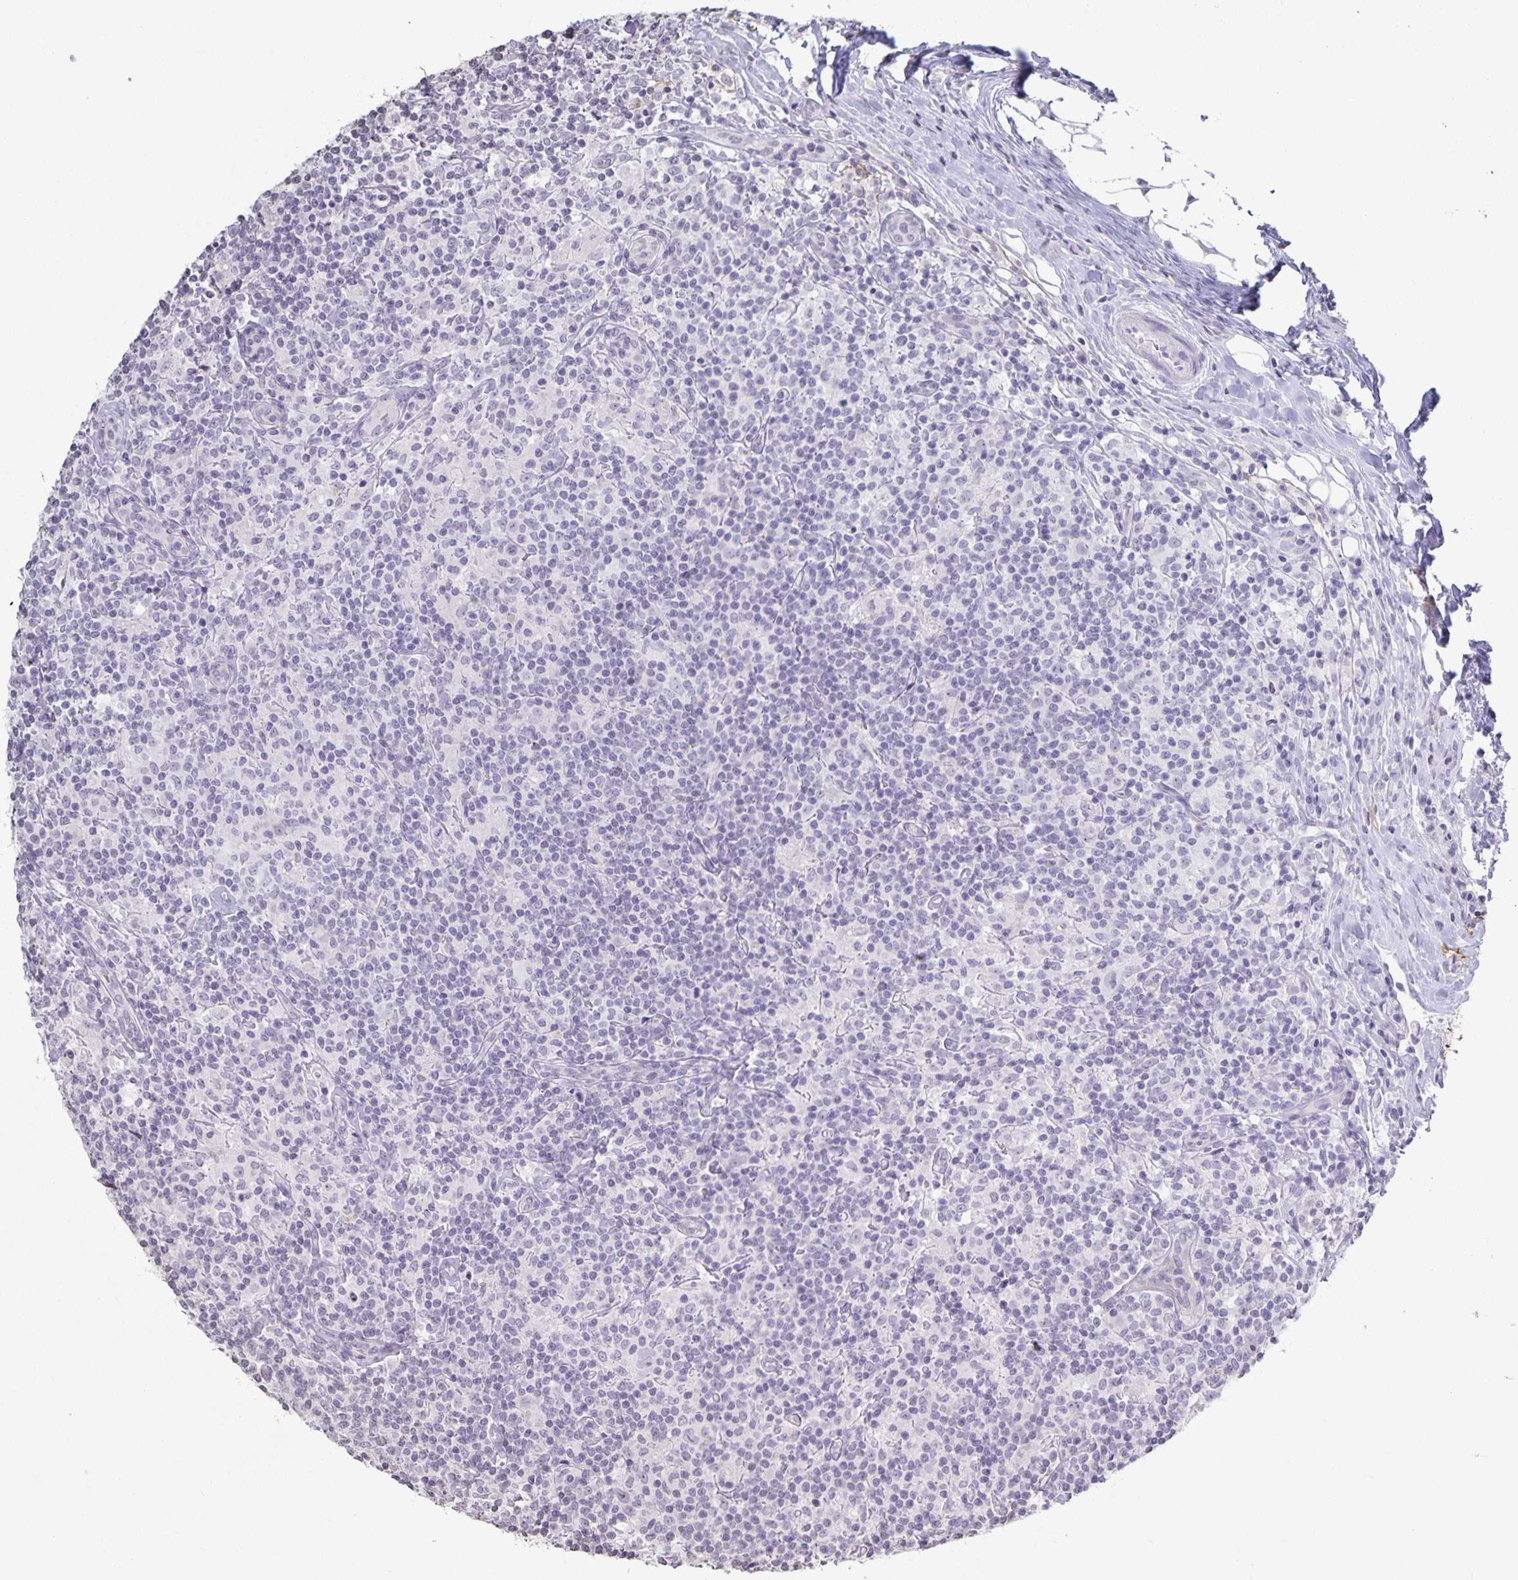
{"staining": {"intensity": "negative", "quantity": "none", "location": "none"}, "tissue": "lymphoma", "cell_type": "Tumor cells", "image_type": "cancer", "snomed": [{"axis": "morphology", "description": "Hodgkin's disease, NOS"}, {"axis": "morphology", "description": "Hodgkin's lymphoma, nodular sclerosis"}, {"axis": "topography", "description": "Lymph node"}], "caption": "A high-resolution image shows immunohistochemistry staining of lymphoma, which shows no significant positivity in tumor cells.", "gene": "AQP4", "patient": {"sex": "female", "age": 10}}